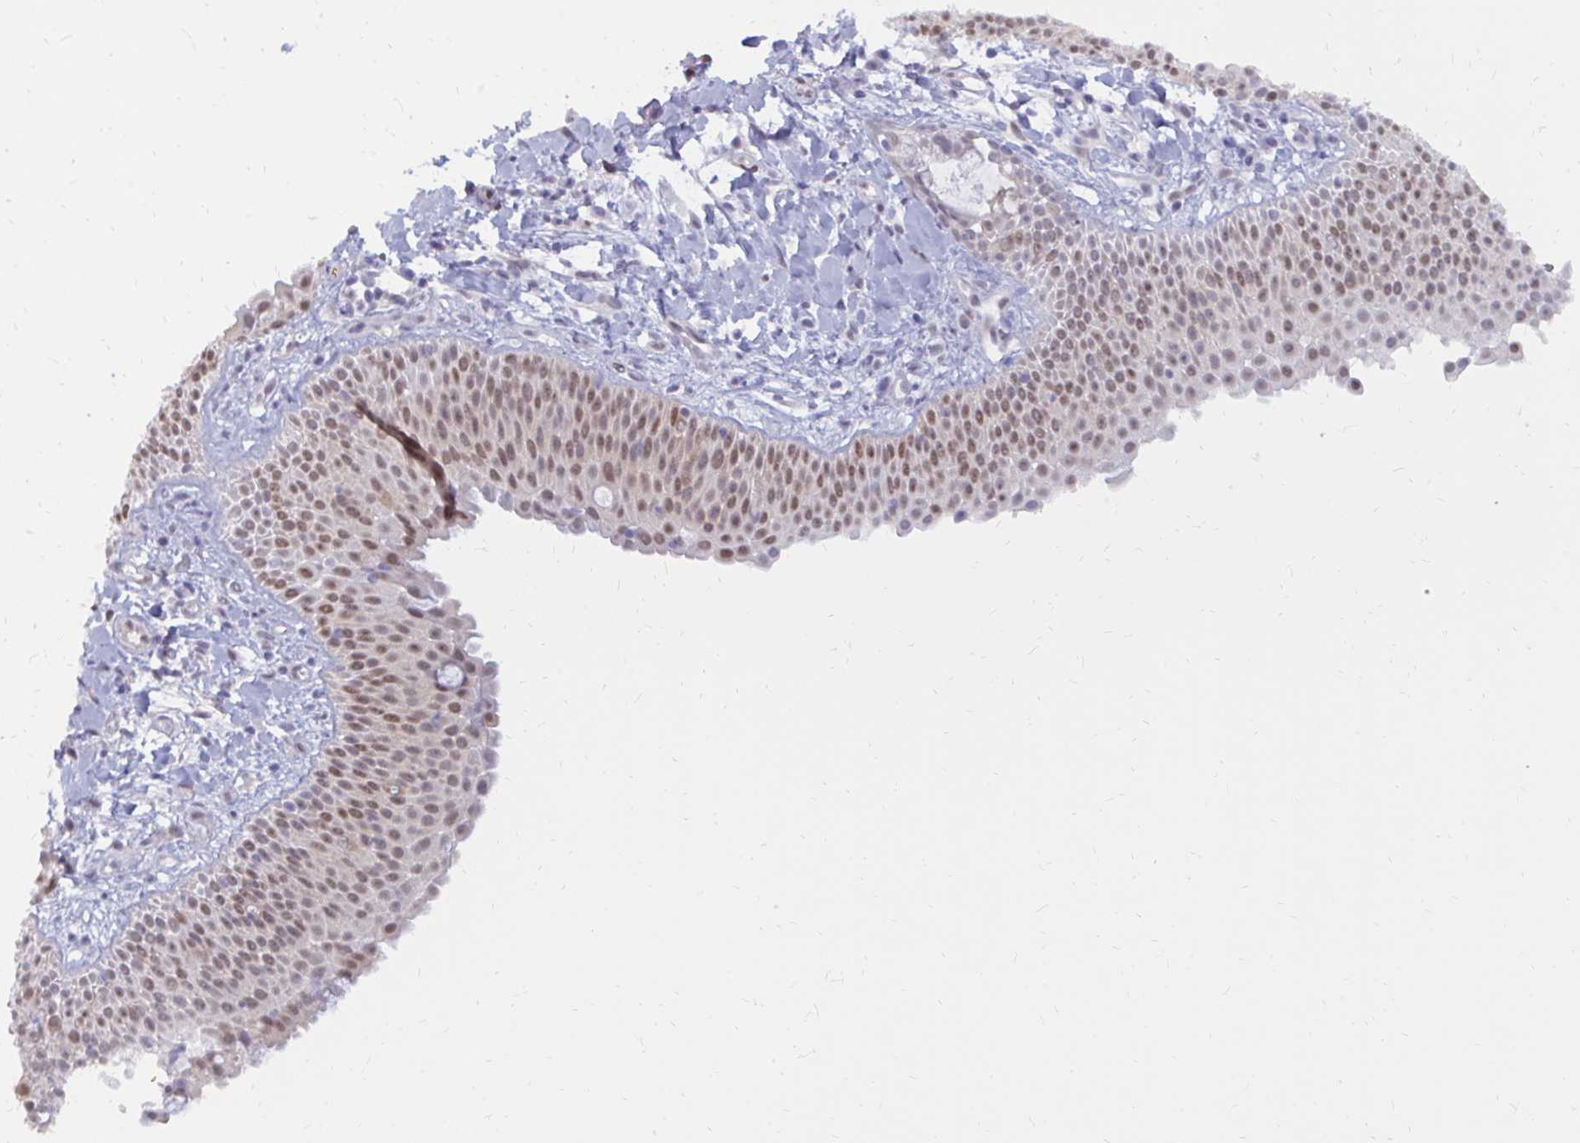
{"staining": {"intensity": "moderate", "quantity": "25%-75%", "location": "nuclear"}, "tissue": "nasopharynx", "cell_type": "Respiratory epithelial cells", "image_type": "normal", "snomed": [{"axis": "morphology", "description": "Normal tissue, NOS"}, {"axis": "morphology", "description": "Inflammation, NOS"}, {"axis": "topography", "description": "Nasopharynx"}], "caption": "This image exhibits benign nasopharynx stained with IHC to label a protein in brown. The nuclear of respiratory epithelial cells show moderate positivity for the protein. Nuclei are counter-stained blue.", "gene": "CSE1L", "patient": {"sex": "male", "age": 54}}